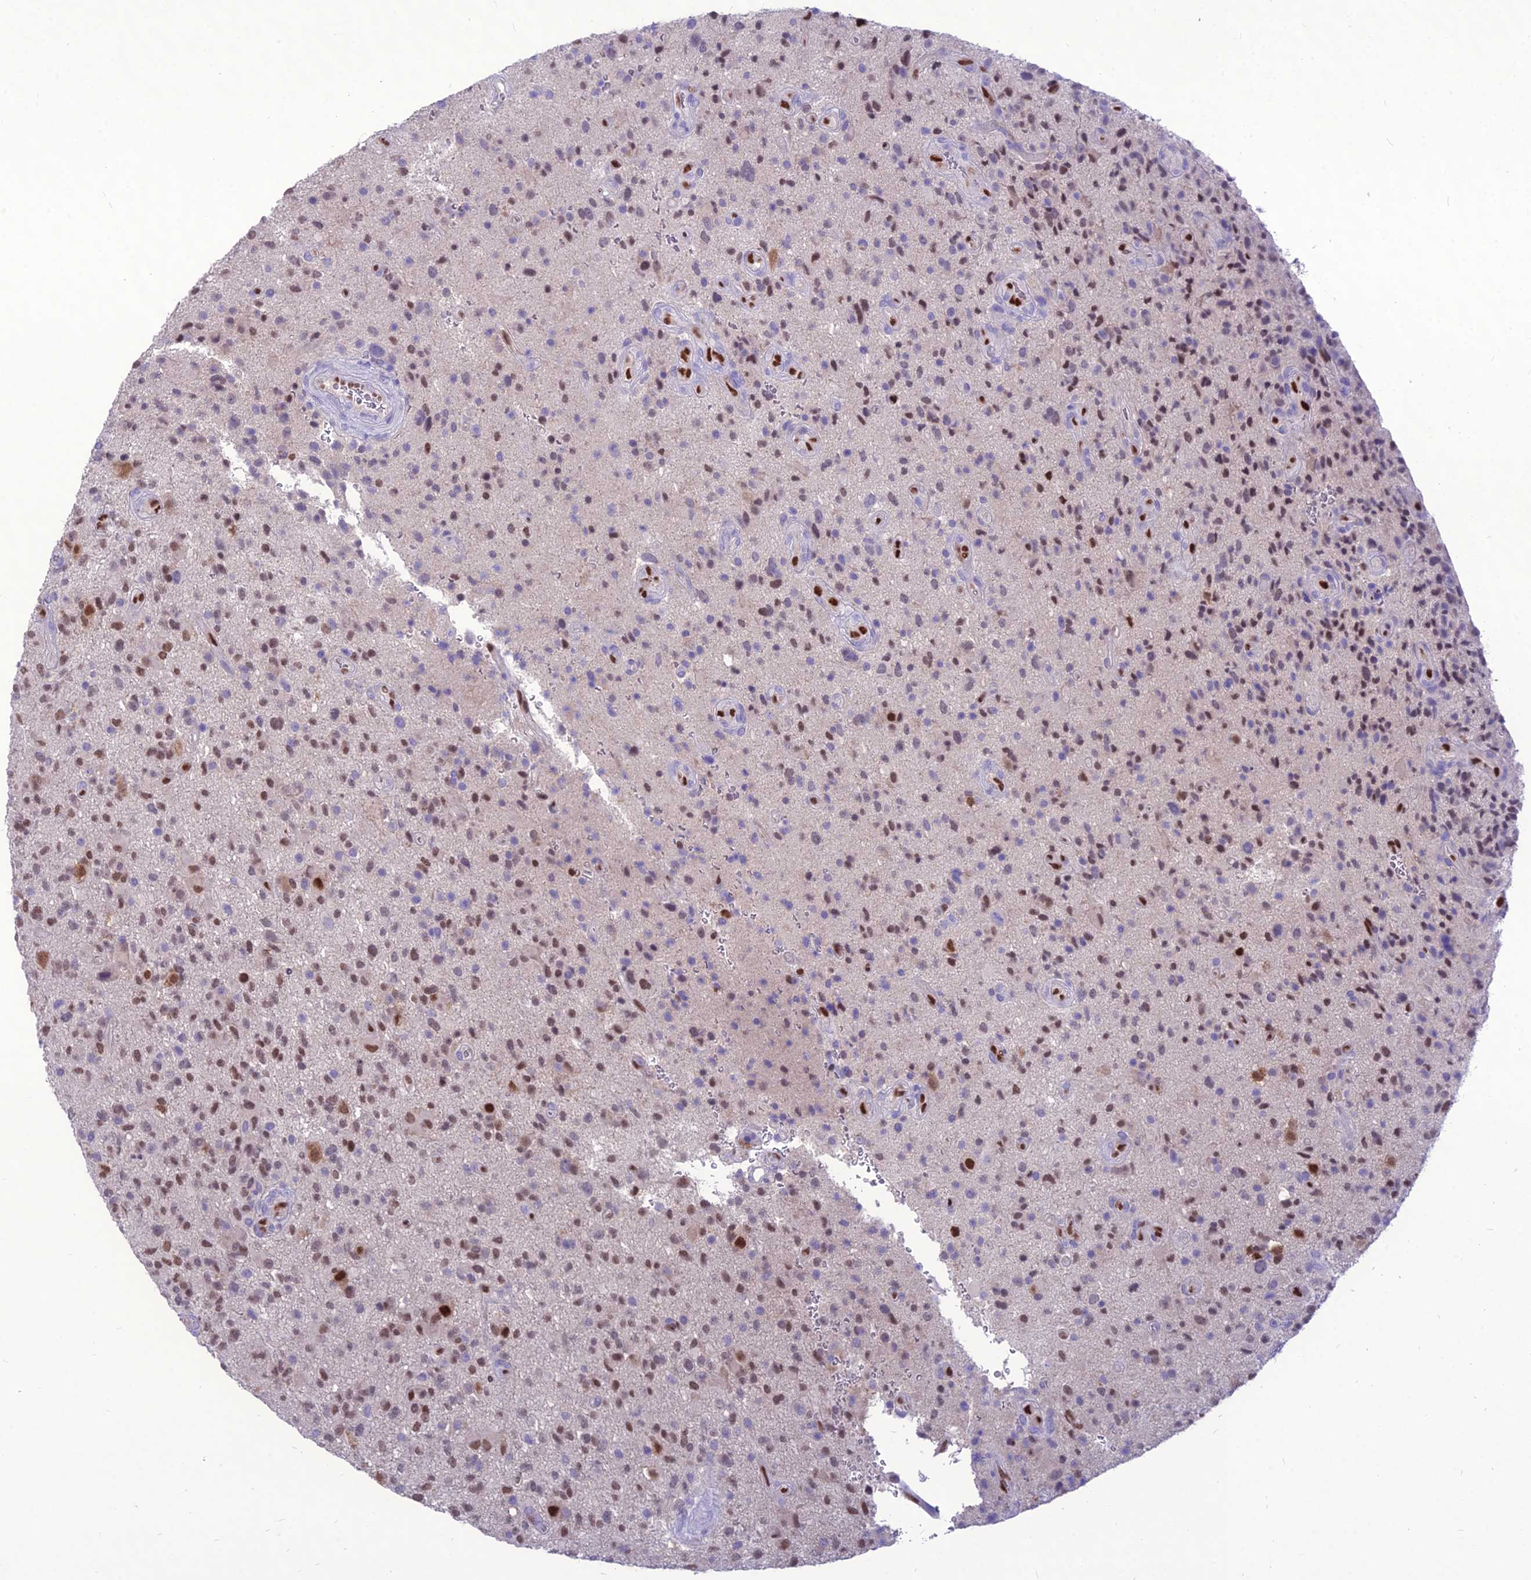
{"staining": {"intensity": "moderate", "quantity": ">75%", "location": "nuclear"}, "tissue": "glioma", "cell_type": "Tumor cells", "image_type": "cancer", "snomed": [{"axis": "morphology", "description": "Glioma, malignant, High grade"}, {"axis": "topography", "description": "Brain"}], "caption": "High-power microscopy captured an immunohistochemistry image of glioma, revealing moderate nuclear staining in about >75% of tumor cells.", "gene": "NOVA2", "patient": {"sex": "male", "age": 47}}